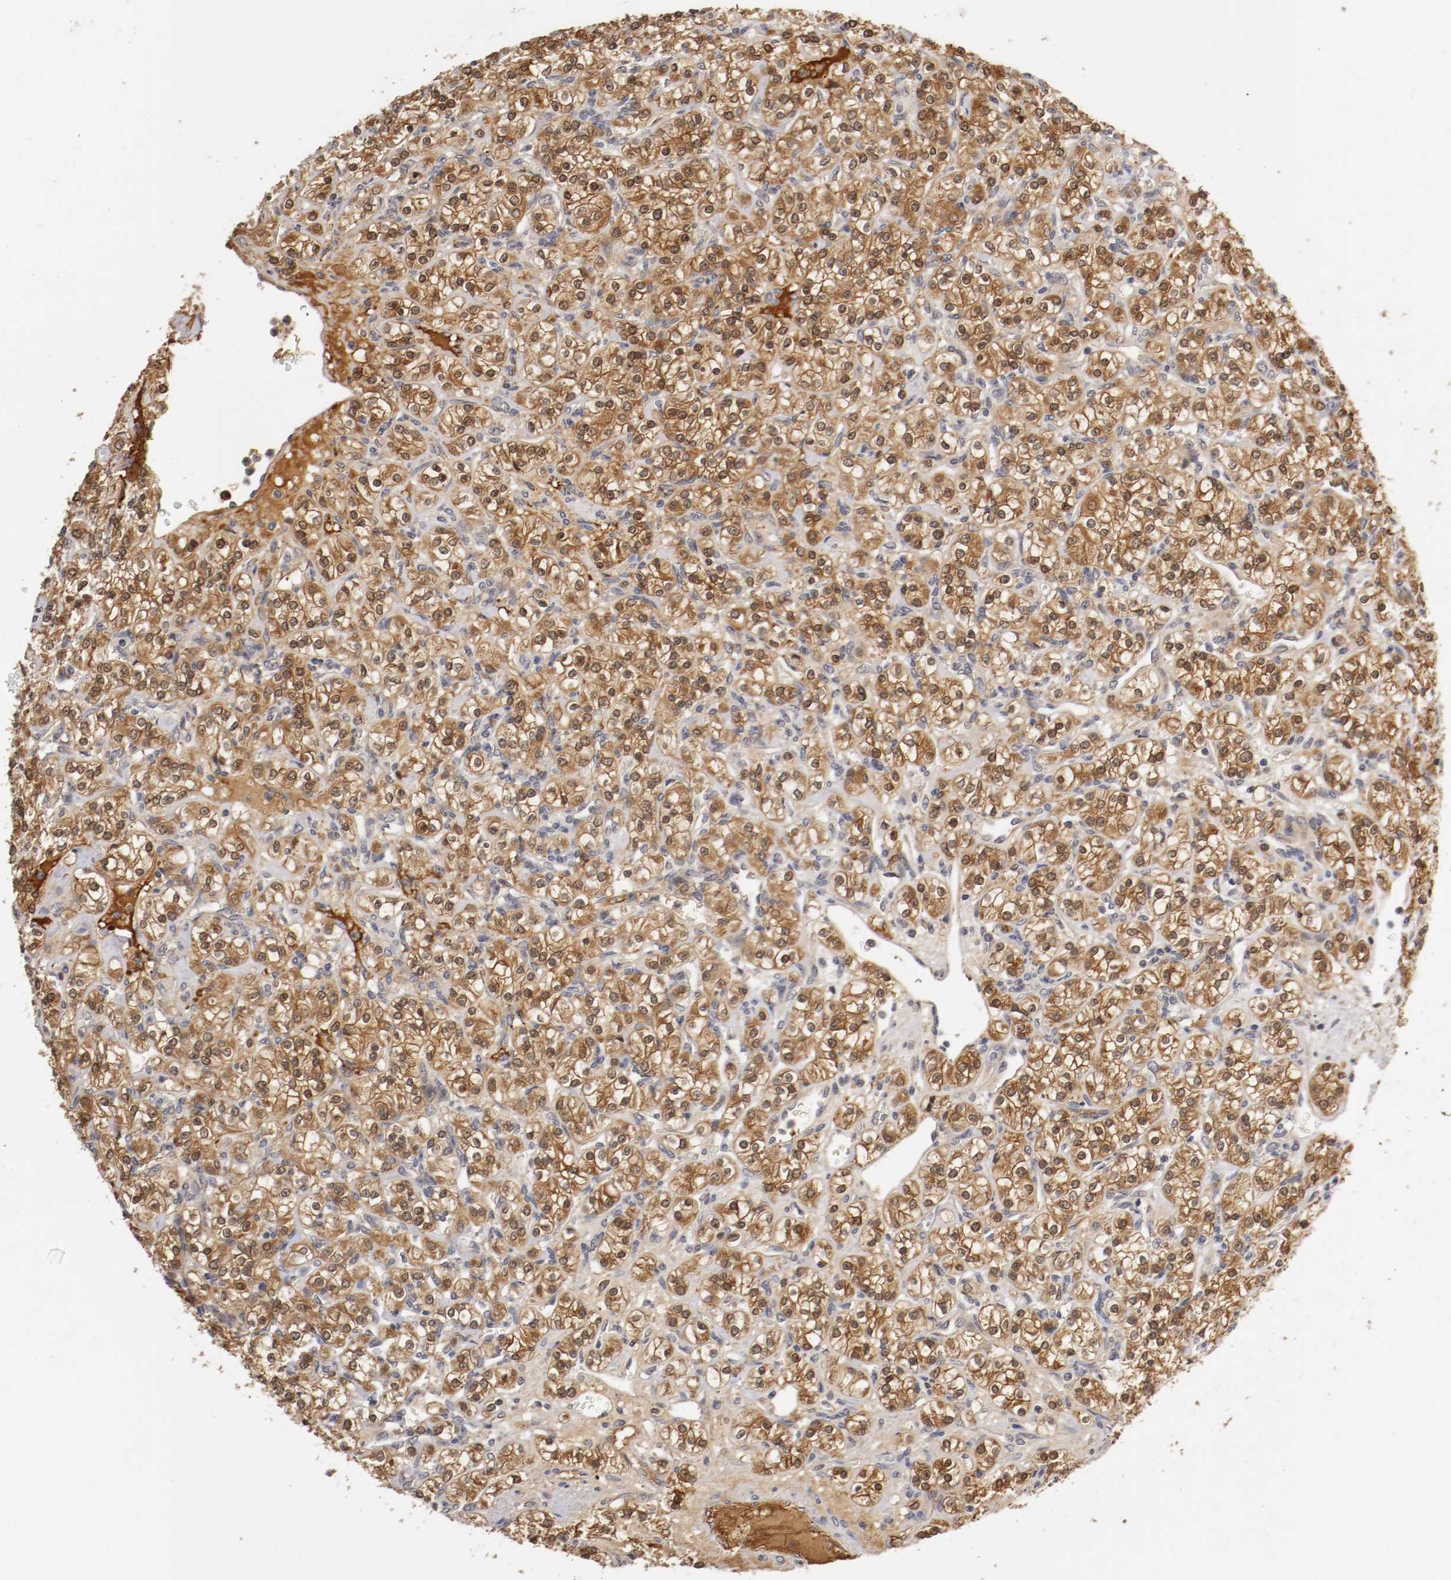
{"staining": {"intensity": "strong", "quantity": "25%-75%", "location": "cytoplasmic/membranous,nuclear"}, "tissue": "renal cancer", "cell_type": "Tumor cells", "image_type": "cancer", "snomed": [{"axis": "morphology", "description": "Adenocarcinoma, NOS"}, {"axis": "topography", "description": "Kidney"}], "caption": "This is a histology image of immunohistochemistry (IHC) staining of renal cancer, which shows strong staining in the cytoplasmic/membranous and nuclear of tumor cells.", "gene": "TNFRSF1B", "patient": {"sex": "male", "age": 77}}